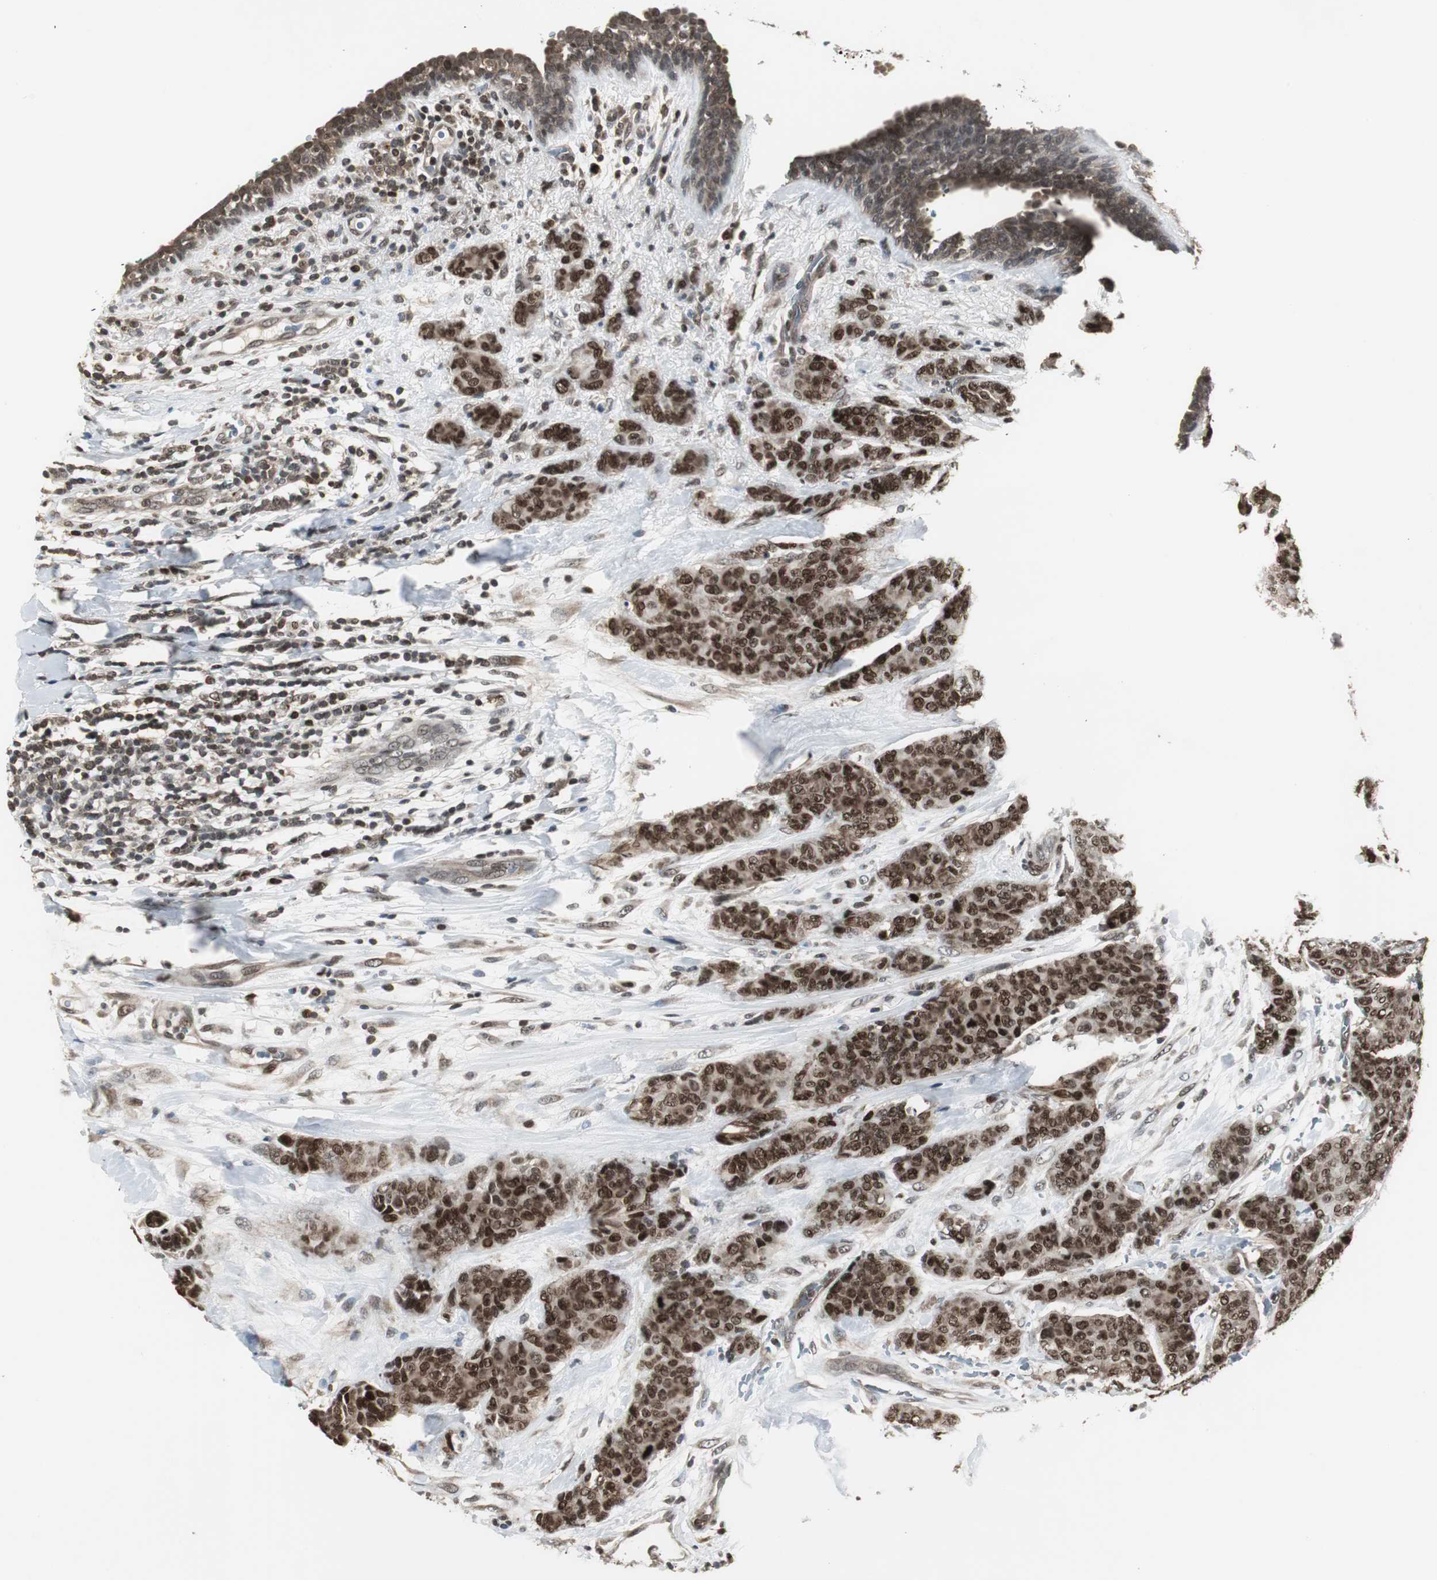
{"staining": {"intensity": "strong", "quantity": ">75%", "location": "cytoplasmic/membranous,nuclear"}, "tissue": "breast cancer", "cell_type": "Tumor cells", "image_type": "cancer", "snomed": [{"axis": "morphology", "description": "Duct carcinoma"}, {"axis": "topography", "description": "Breast"}], "caption": "This image displays IHC staining of human breast infiltrating ductal carcinoma, with high strong cytoplasmic/membranous and nuclear staining in about >75% of tumor cells.", "gene": "MPG", "patient": {"sex": "female", "age": 40}}